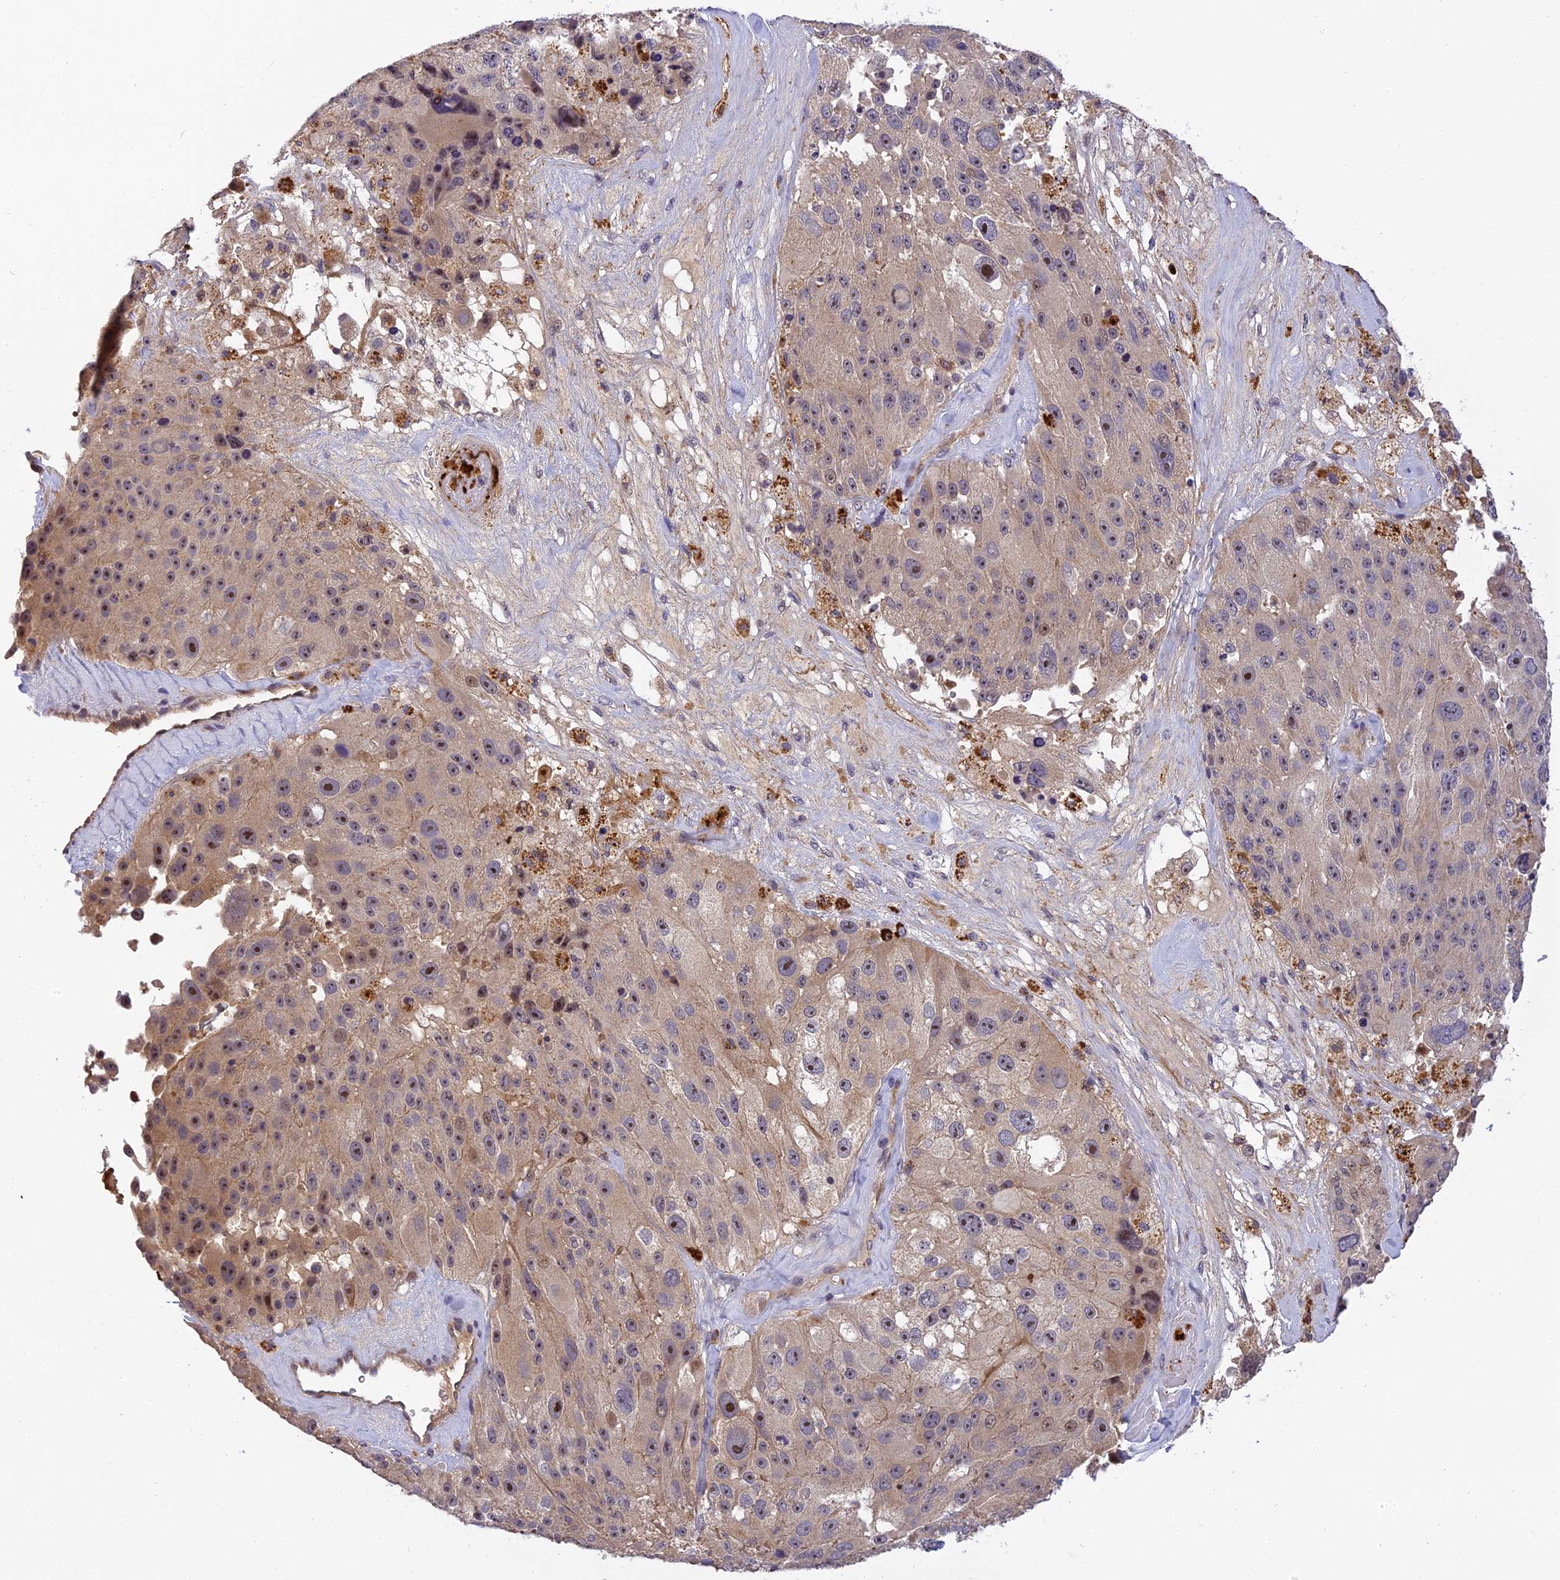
{"staining": {"intensity": "moderate", "quantity": "25%-75%", "location": "cytoplasmic/membranous,nuclear"}, "tissue": "melanoma", "cell_type": "Tumor cells", "image_type": "cancer", "snomed": [{"axis": "morphology", "description": "Malignant melanoma, Metastatic site"}, {"axis": "topography", "description": "Lymph node"}], "caption": "Approximately 25%-75% of tumor cells in malignant melanoma (metastatic site) exhibit moderate cytoplasmic/membranous and nuclear protein positivity as visualized by brown immunohistochemical staining.", "gene": "FNIP2", "patient": {"sex": "male", "age": 62}}